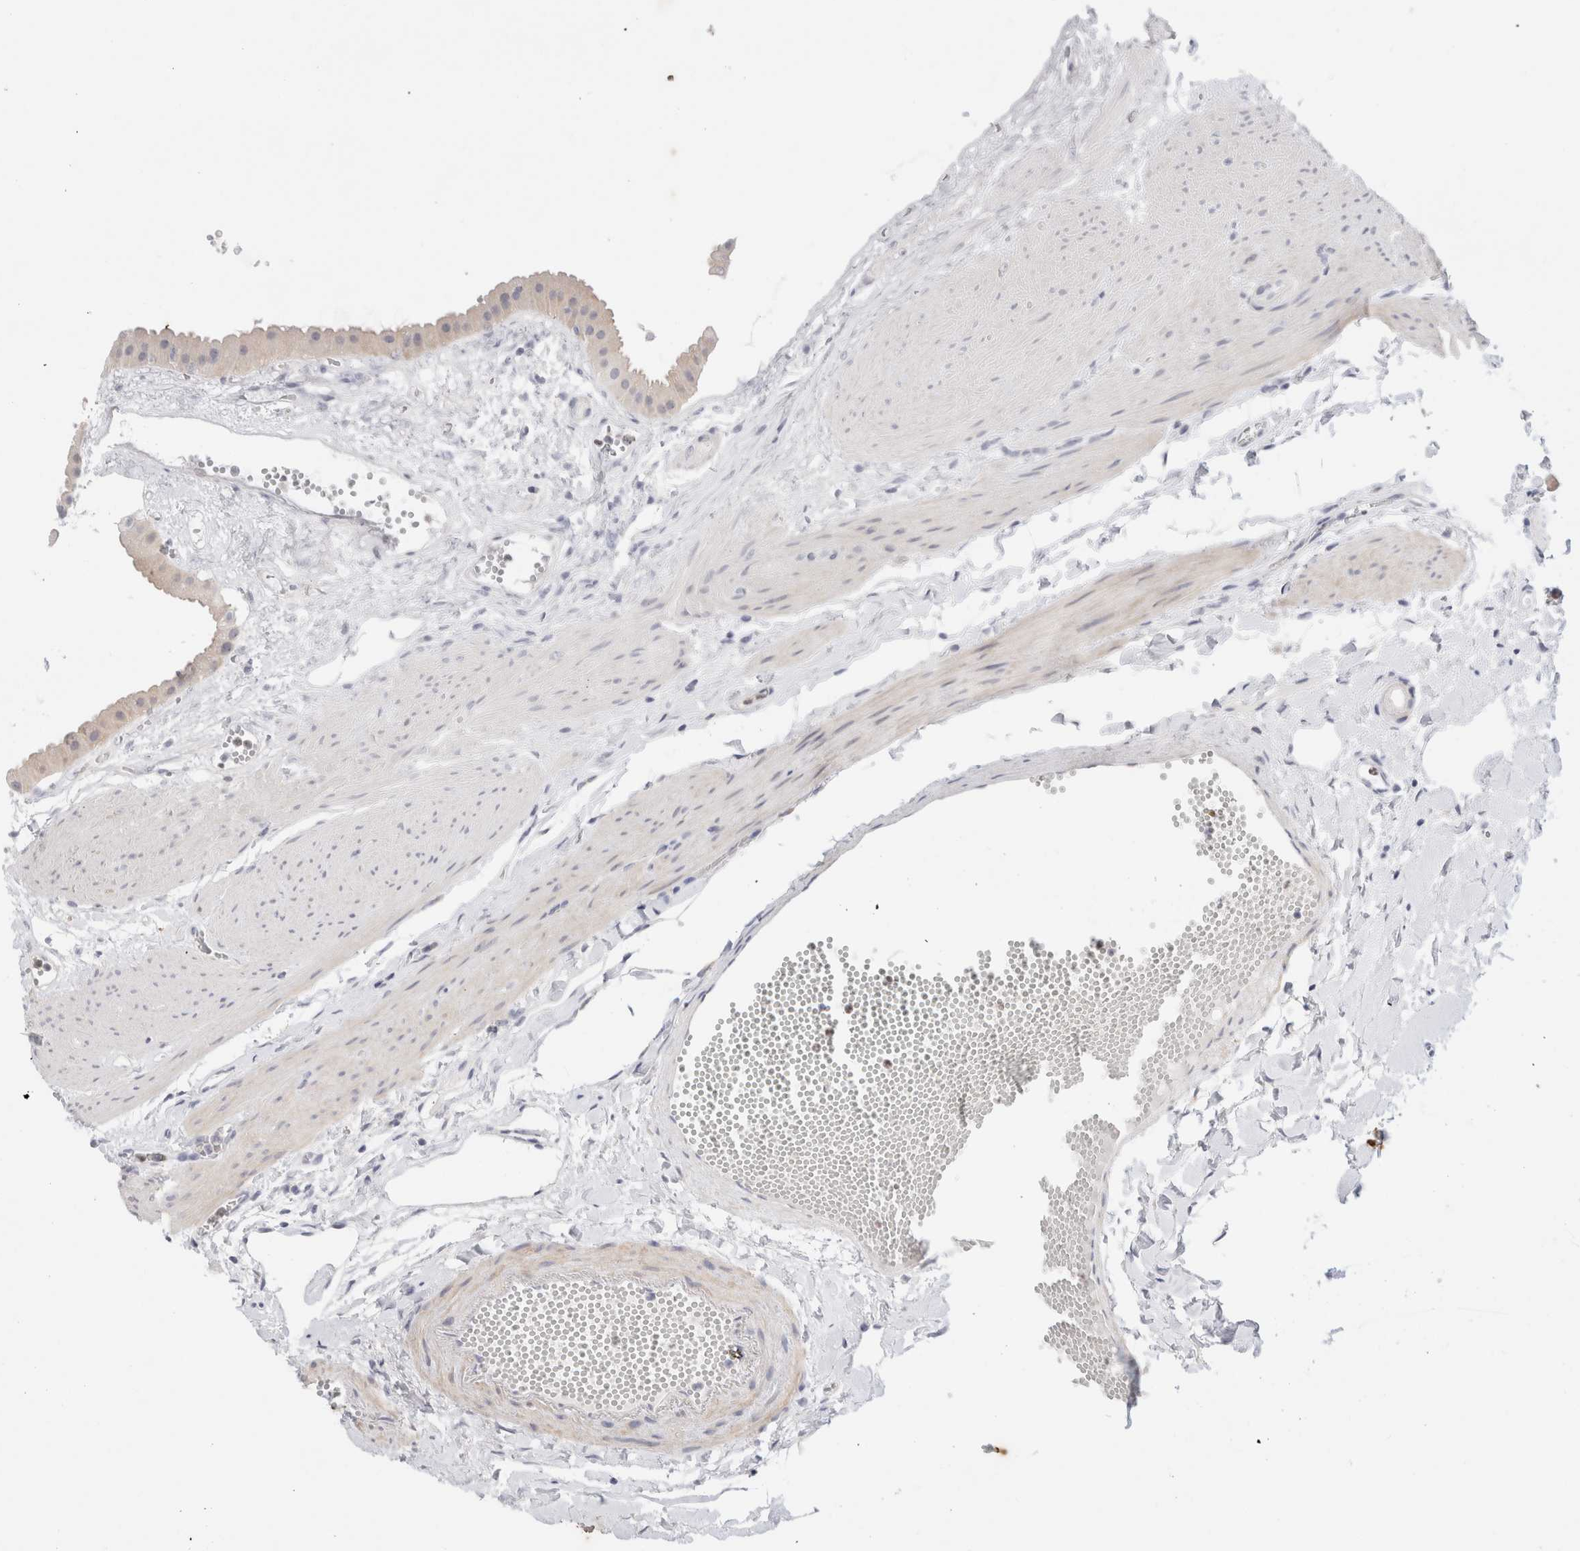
{"staining": {"intensity": "weak", "quantity": "<25%", "location": "cytoplasmic/membranous"}, "tissue": "gallbladder", "cell_type": "Glandular cells", "image_type": "normal", "snomed": [{"axis": "morphology", "description": "Normal tissue, NOS"}, {"axis": "topography", "description": "Gallbladder"}], "caption": "High power microscopy micrograph of an IHC image of benign gallbladder, revealing no significant positivity in glandular cells.", "gene": "ADAM30", "patient": {"sex": "female", "age": 64}}